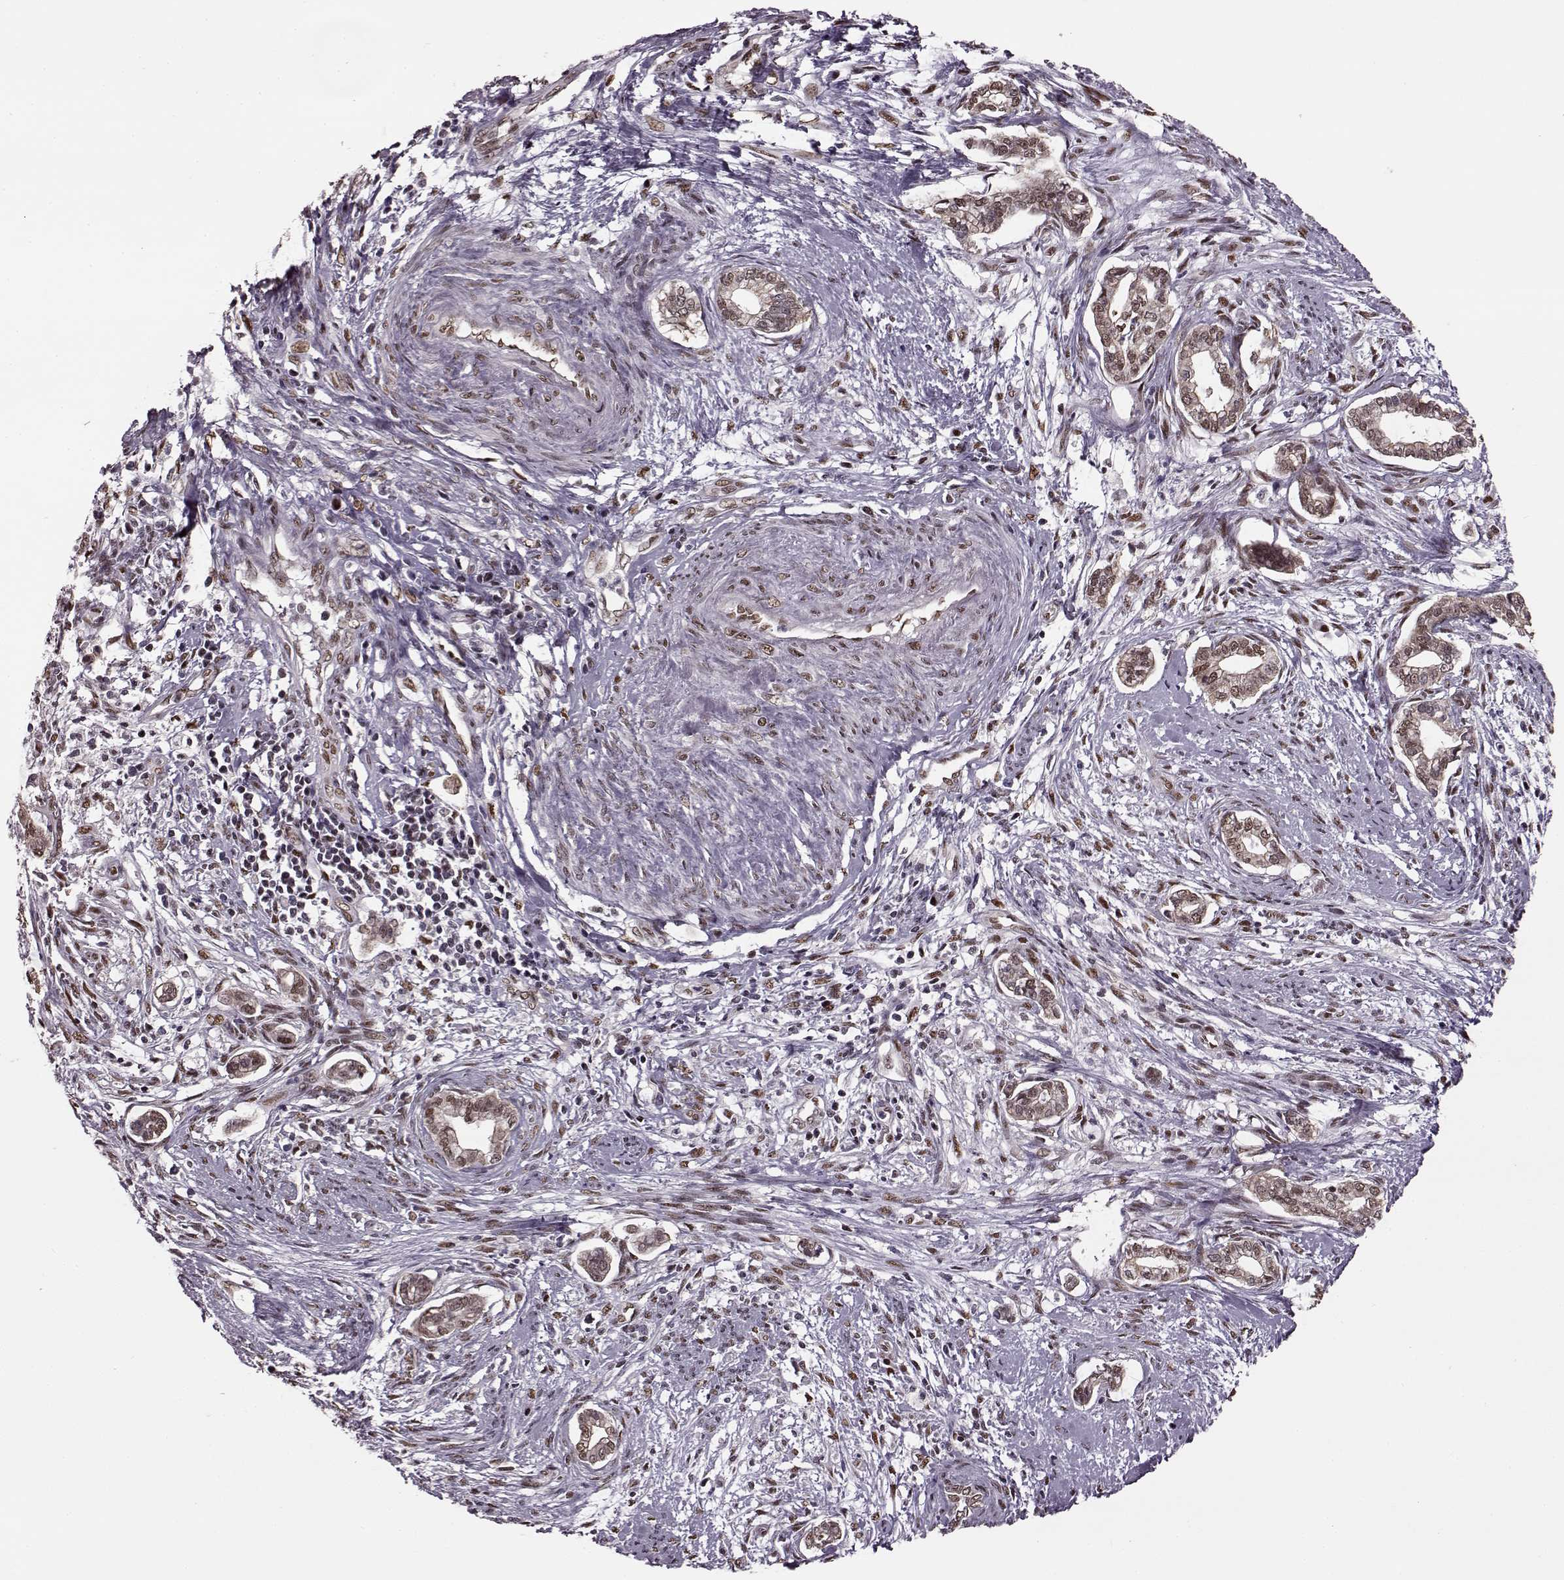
{"staining": {"intensity": "moderate", "quantity": ">75%", "location": "nuclear"}, "tissue": "cervical cancer", "cell_type": "Tumor cells", "image_type": "cancer", "snomed": [{"axis": "morphology", "description": "Adenocarcinoma, NOS"}, {"axis": "topography", "description": "Cervix"}], "caption": "Approximately >75% of tumor cells in cervical cancer (adenocarcinoma) show moderate nuclear protein positivity as visualized by brown immunohistochemical staining.", "gene": "FTO", "patient": {"sex": "female", "age": 62}}